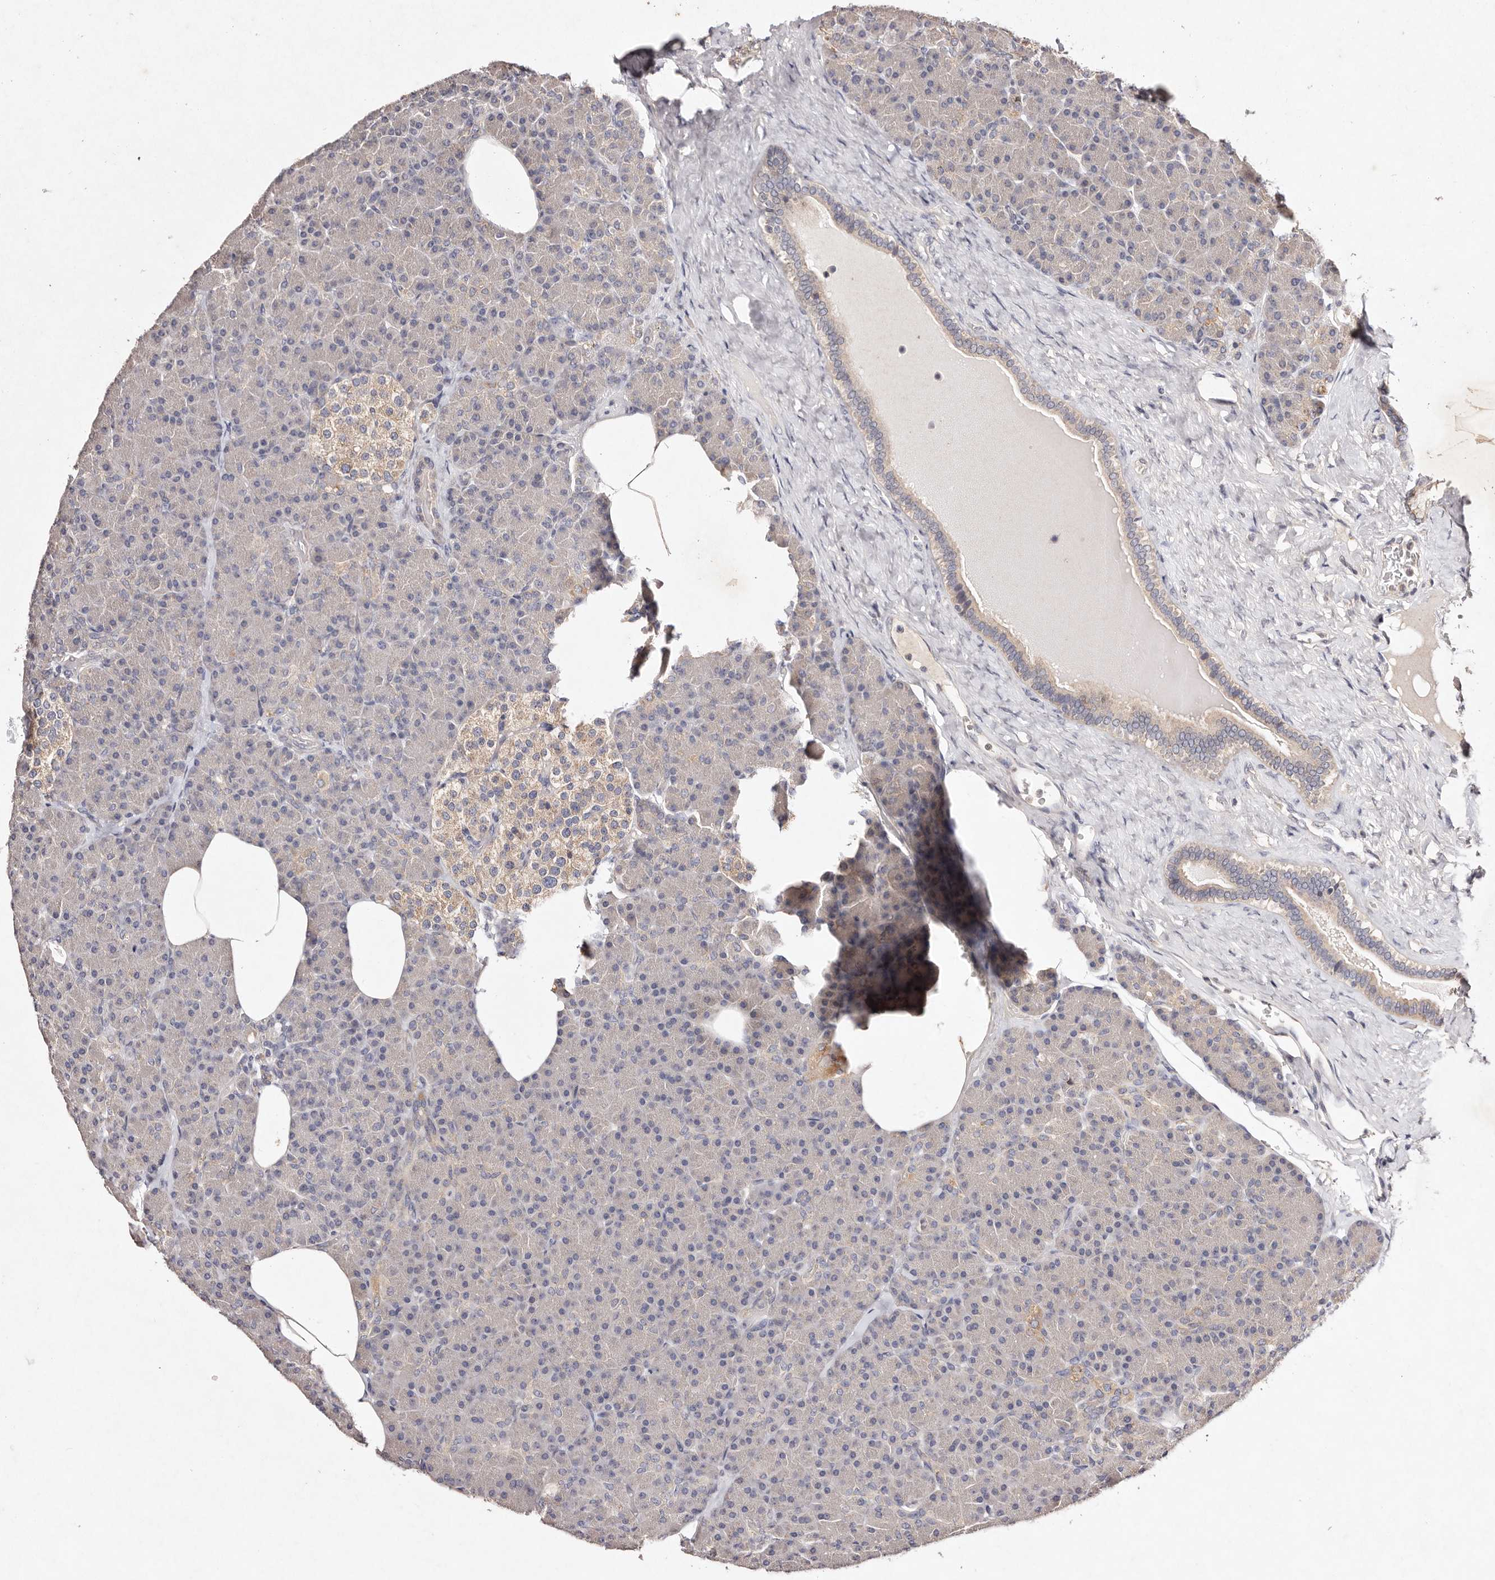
{"staining": {"intensity": "negative", "quantity": "none", "location": "none"}, "tissue": "pancreas", "cell_type": "Exocrine glandular cells", "image_type": "normal", "snomed": [{"axis": "morphology", "description": "Normal tissue, NOS"}, {"axis": "topography", "description": "Pancreas"}], "caption": "Exocrine glandular cells show no significant protein expression in normal pancreas.", "gene": "TSC2", "patient": {"sex": "female", "age": 43}}